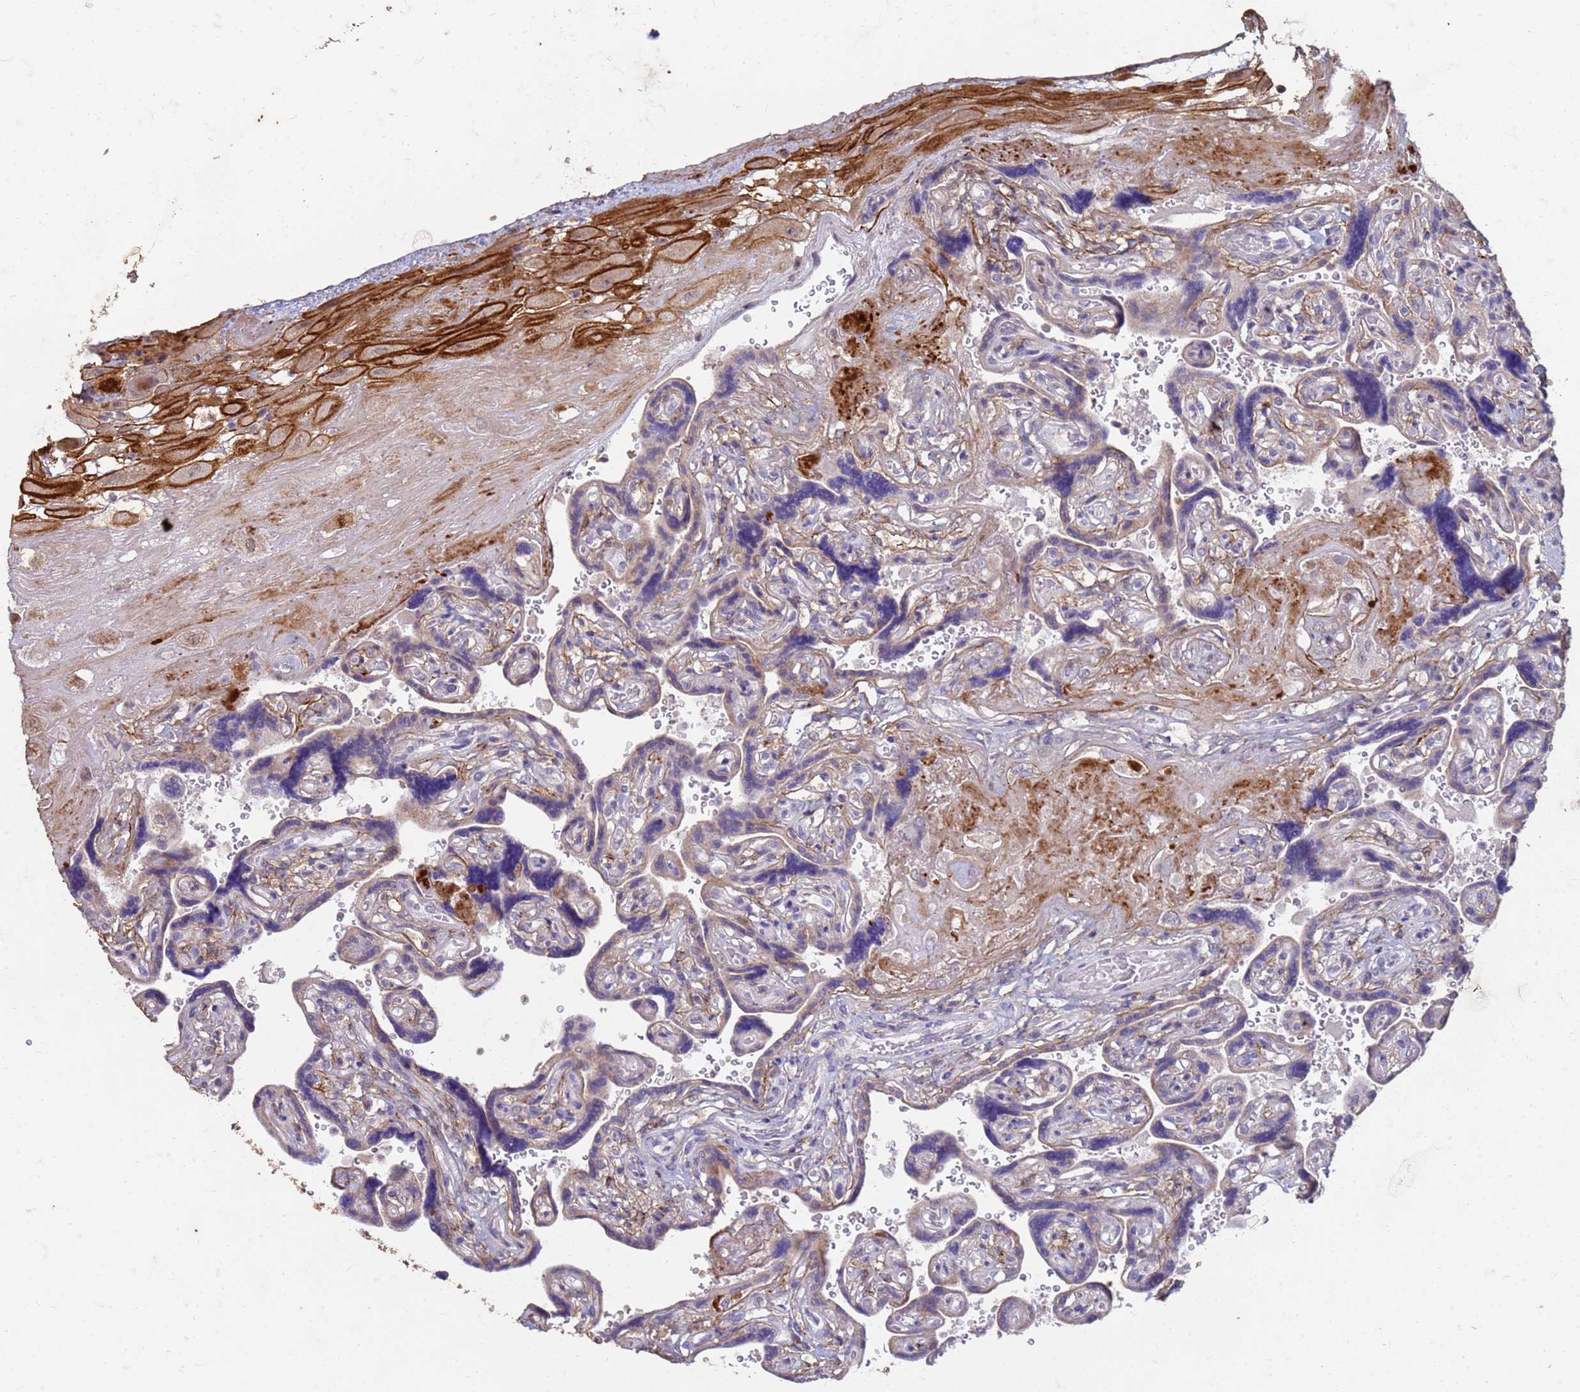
{"staining": {"intensity": "strong", "quantity": ">75%", "location": "cytoplasmic/membranous"}, "tissue": "placenta", "cell_type": "Decidual cells", "image_type": "normal", "snomed": [{"axis": "morphology", "description": "Normal tissue, NOS"}, {"axis": "topography", "description": "Placenta"}], "caption": "Protein staining demonstrates strong cytoplasmic/membranous positivity in approximately >75% of decidual cells in benign placenta.", "gene": "SLC25A15", "patient": {"sex": "female", "age": 32}}